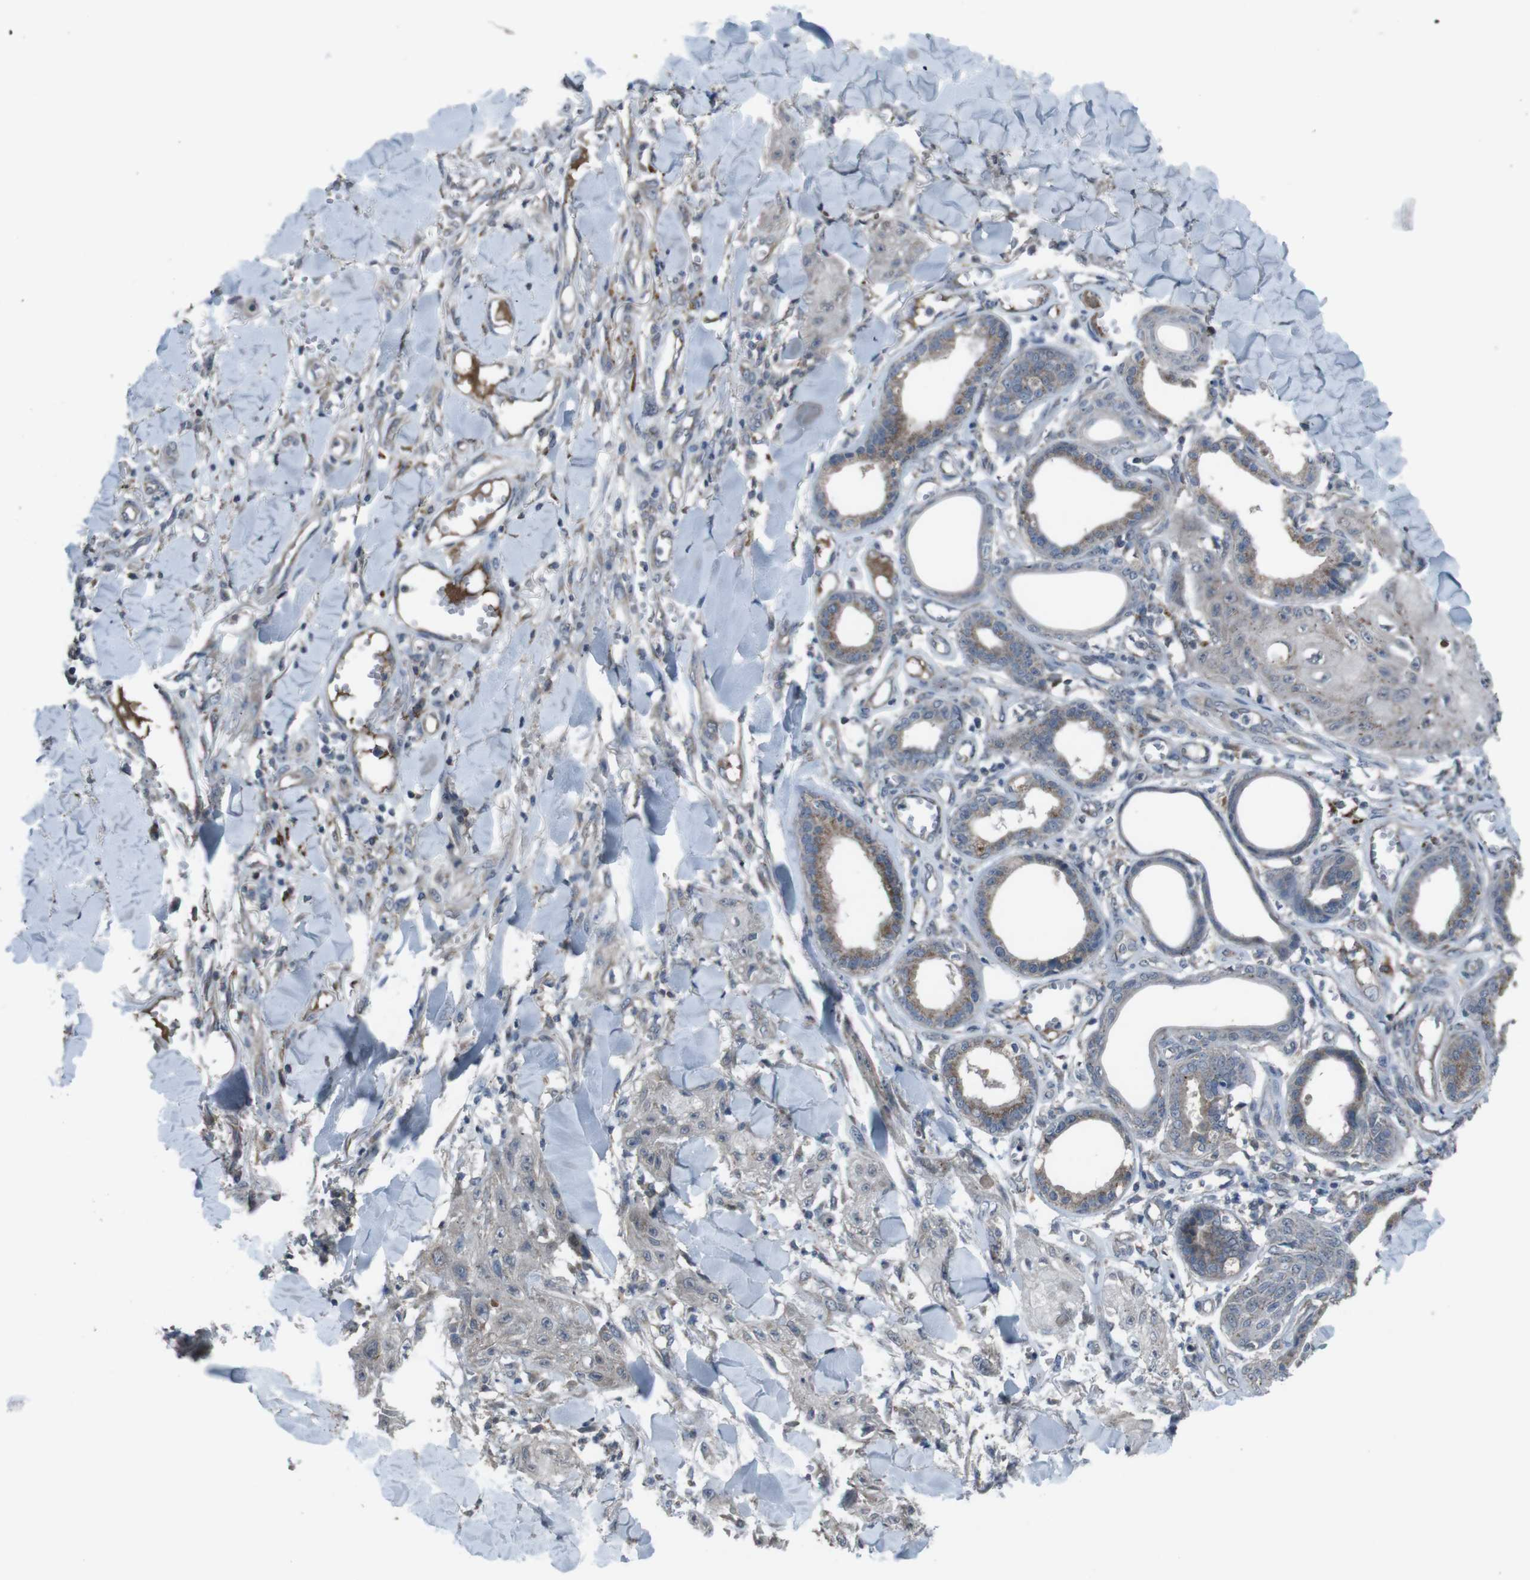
{"staining": {"intensity": "moderate", "quantity": "<25%", "location": "cytoplasmic/membranous"}, "tissue": "skin cancer", "cell_type": "Tumor cells", "image_type": "cancer", "snomed": [{"axis": "morphology", "description": "Squamous cell carcinoma, NOS"}, {"axis": "topography", "description": "Skin"}], "caption": "Immunohistochemistry image of human skin squamous cell carcinoma stained for a protein (brown), which reveals low levels of moderate cytoplasmic/membranous positivity in approximately <25% of tumor cells.", "gene": "EFNA5", "patient": {"sex": "male", "age": 74}}